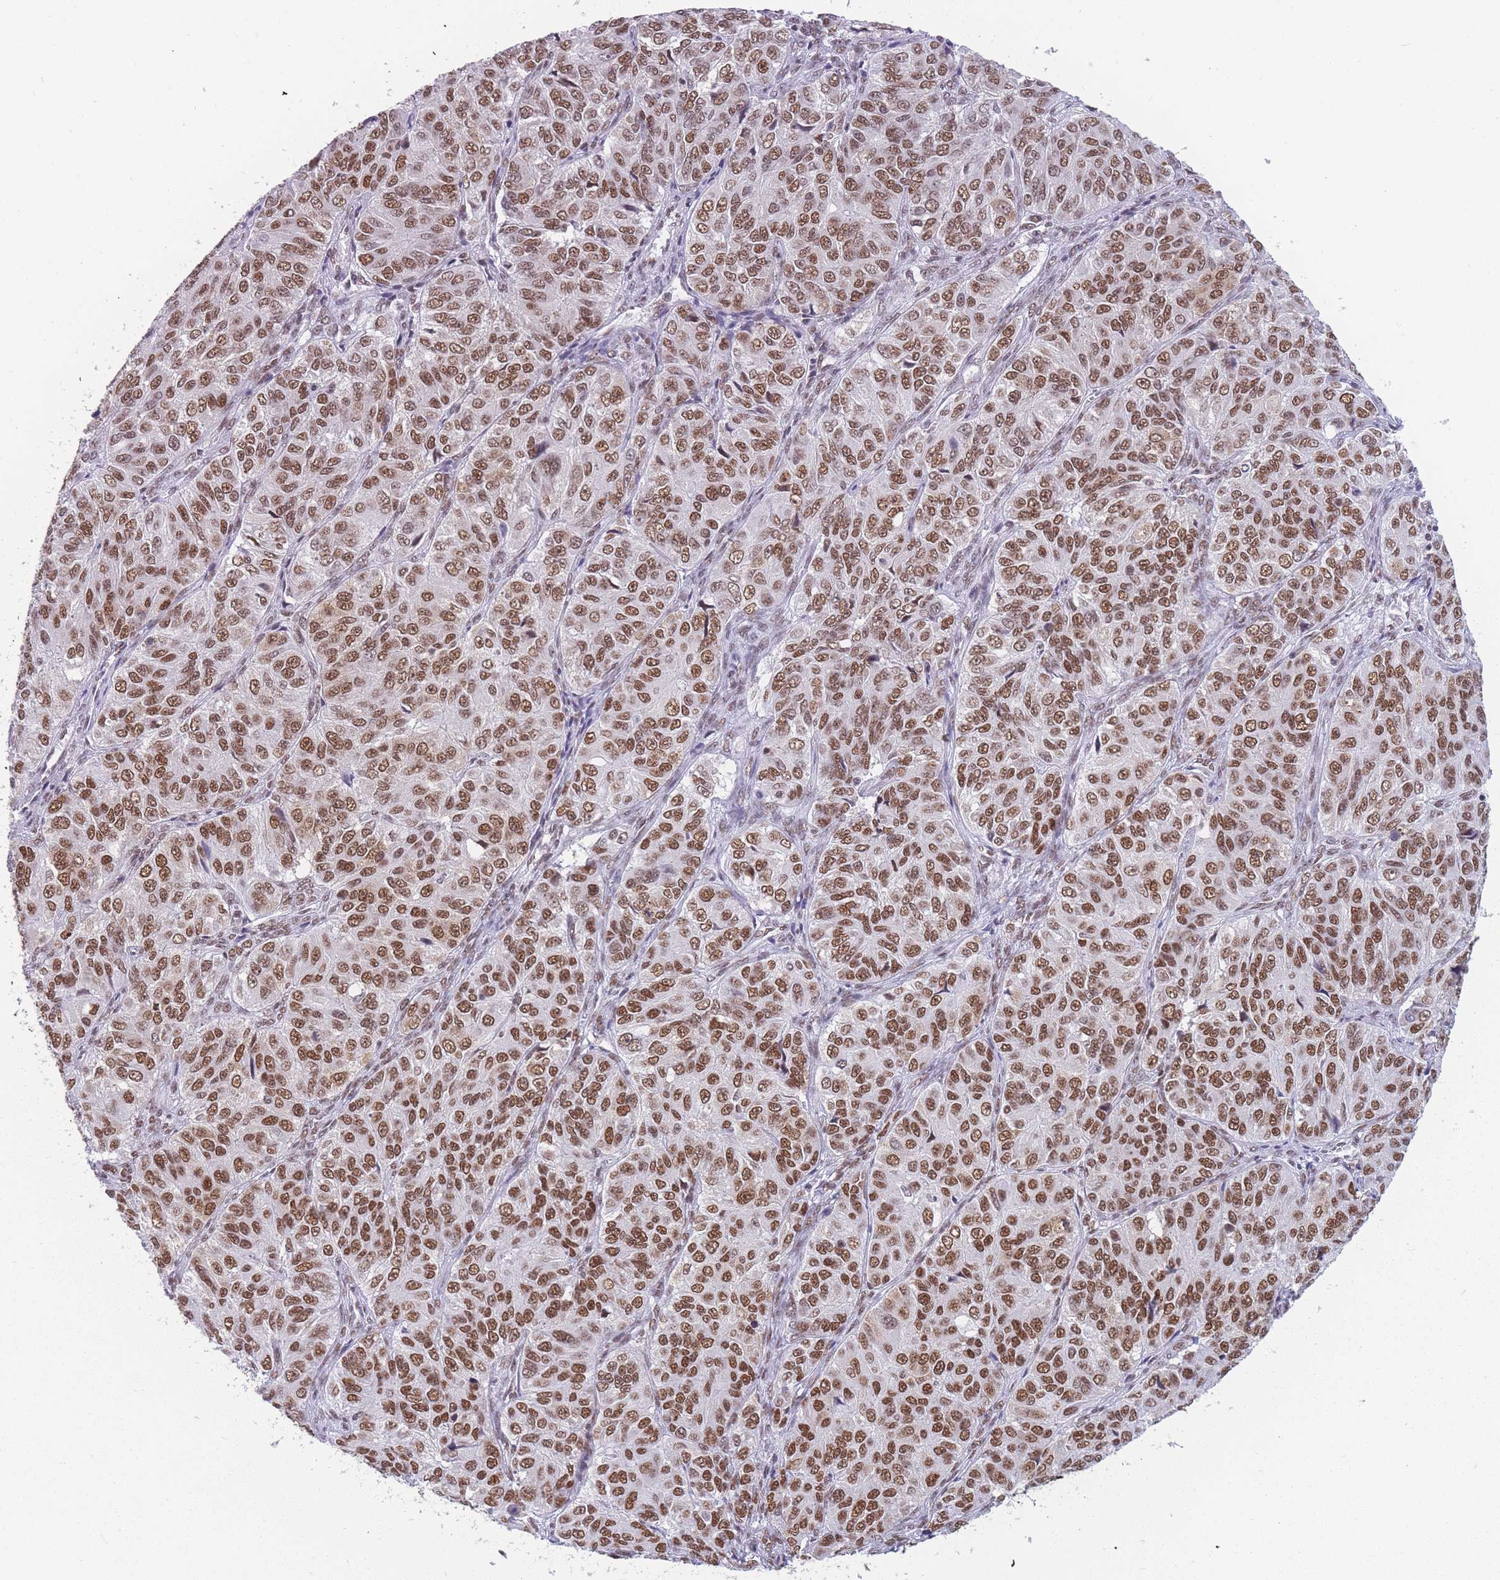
{"staining": {"intensity": "moderate", "quantity": ">75%", "location": "nuclear"}, "tissue": "ovarian cancer", "cell_type": "Tumor cells", "image_type": "cancer", "snomed": [{"axis": "morphology", "description": "Carcinoma, endometroid"}, {"axis": "topography", "description": "Ovary"}], "caption": "Moderate nuclear positivity is appreciated in approximately >75% of tumor cells in ovarian endometroid carcinoma.", "gene": "HNRNPUL1", "patient": {"sex": "female", "age": 51}}